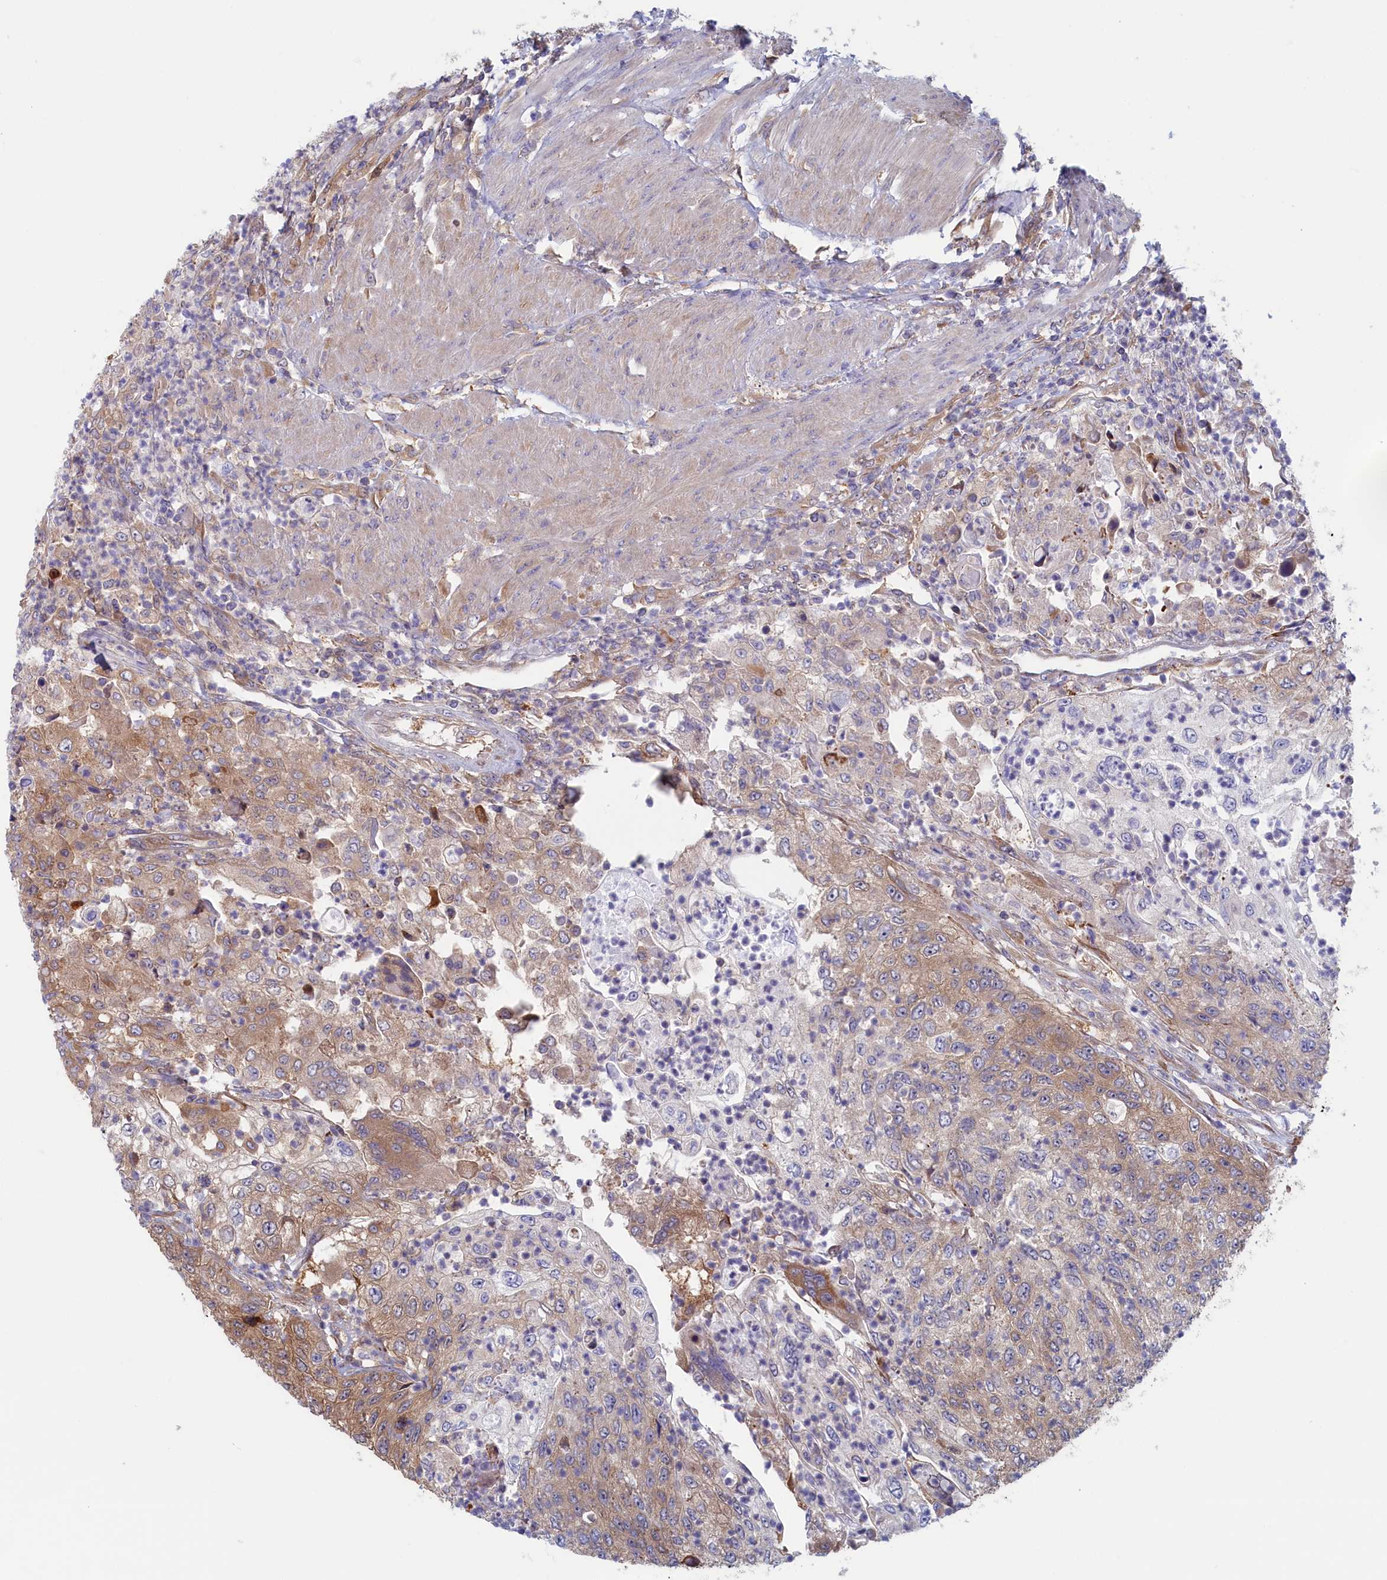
{"staining": {"intensity": "moderate", "quantity": "<25%", "location": "cytoplasmic/membranous"}, "tissue": "urothelial cancer", "cell_type": "Tumor cells", "image_type": "cancer", "snomed": [{"axis": "morphology", "description": "Urothelial carcinoma, High grade"}, {"axis": "topography", "description": "Urinary bladder"}], "caption": "IHC of human high-grade urothelial carcinoma shows low levels of moderate cytoplasmic/membranous staining in about <25% of tumor cells.", "gene": "SYNDIG1L", "patient": {"sex": "female", "age": 60}}